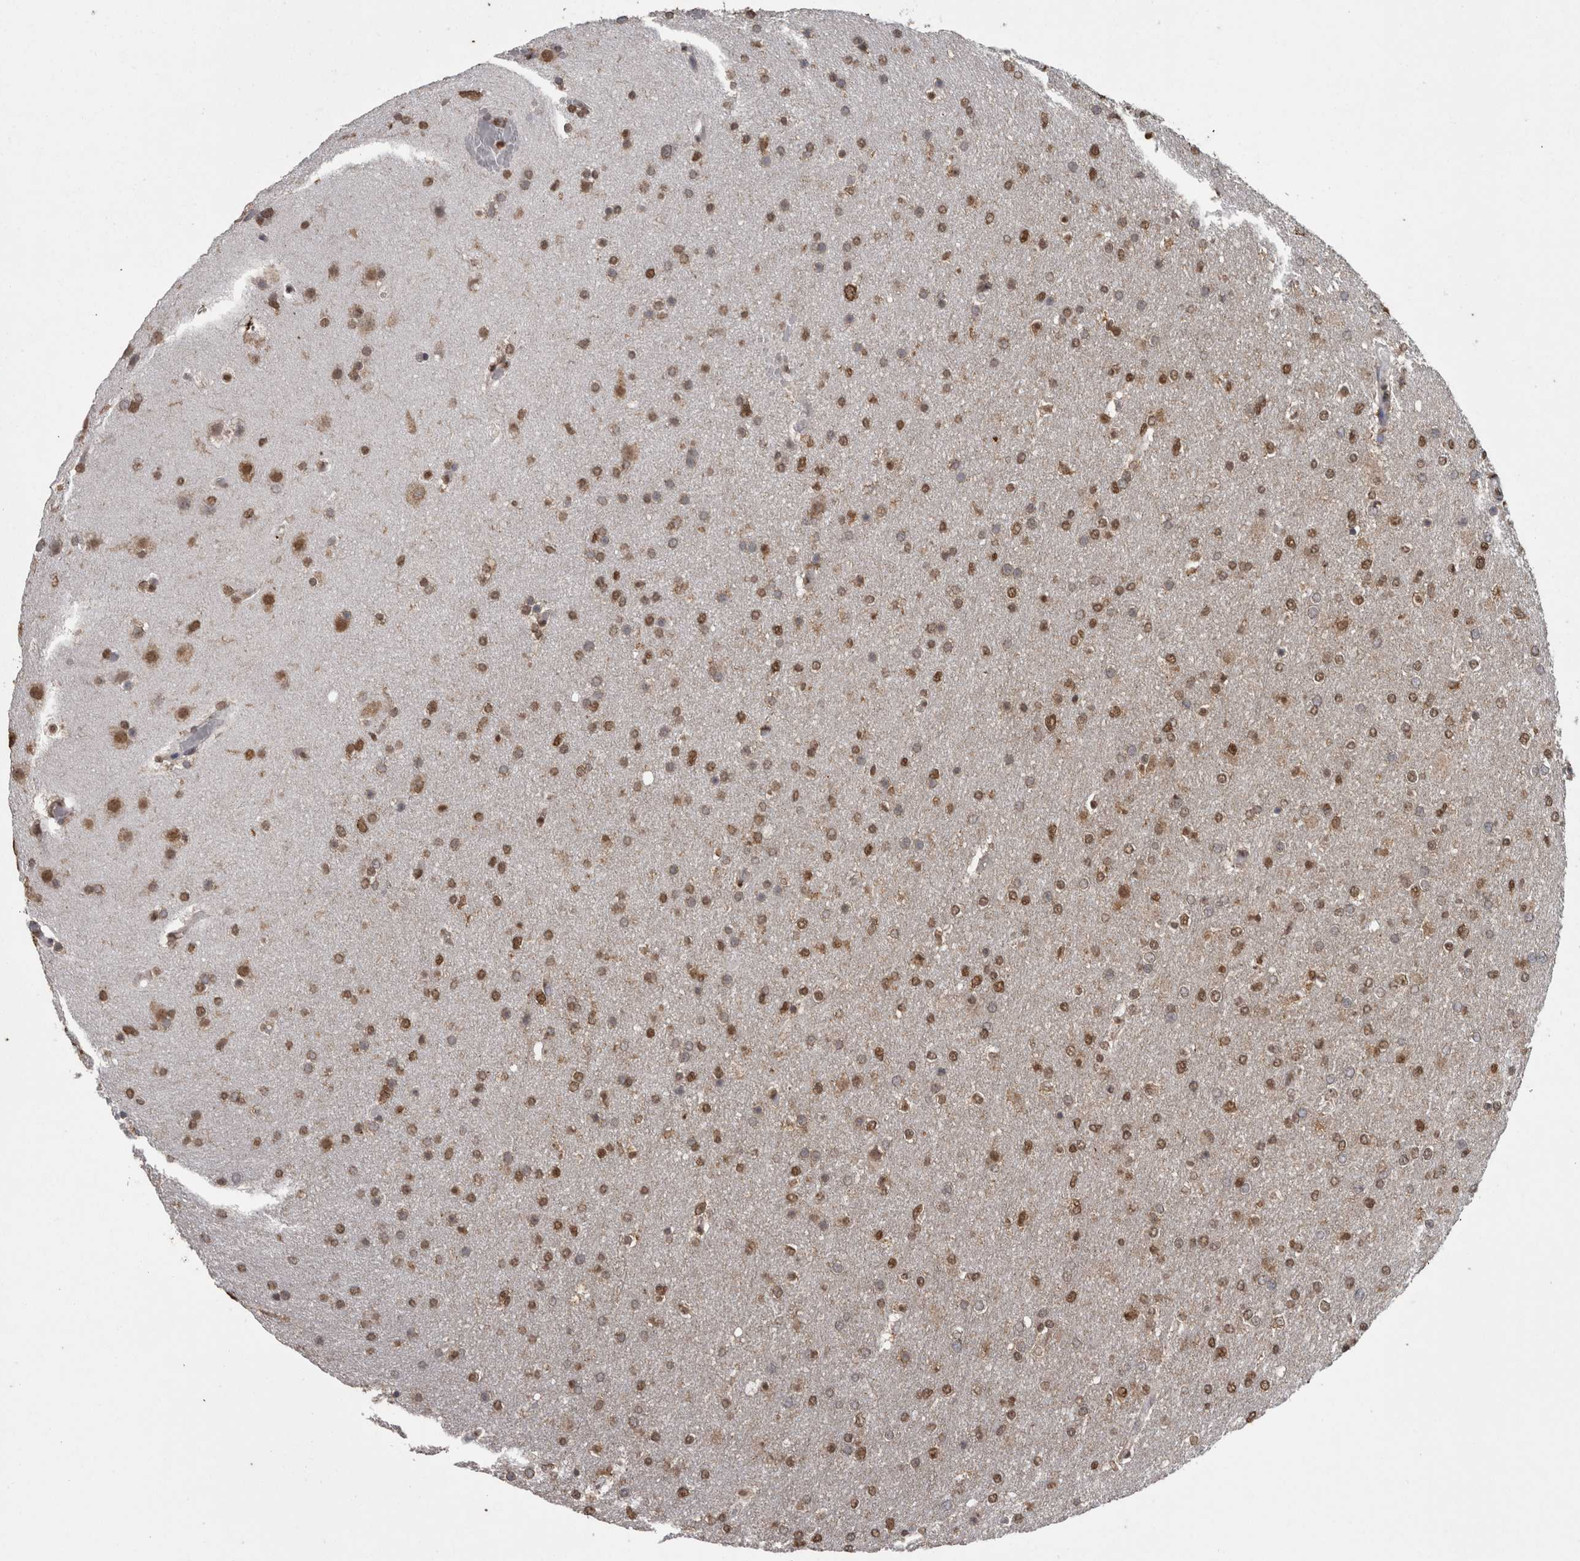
{"staining": {"intensity": "moderate", "quantity": ">75%", "location": "nuclear"}, "tissue": "glioma", "cell_type": "Tumor cells", "image_type": "cancer", "snomed": [{"axis": "morphology", "description": "Glioma, malignant, High grade"}, {"axis": "topography", "description": "Cerebral cortex"}], "caption": "Protein expression analysis of human high-grade glioma (malignant) reveals moderate nuclear expression in approximately >75% of tumor cells.", "gene": "SMAD7", "patient": {"sex": "female", "age": 36}}